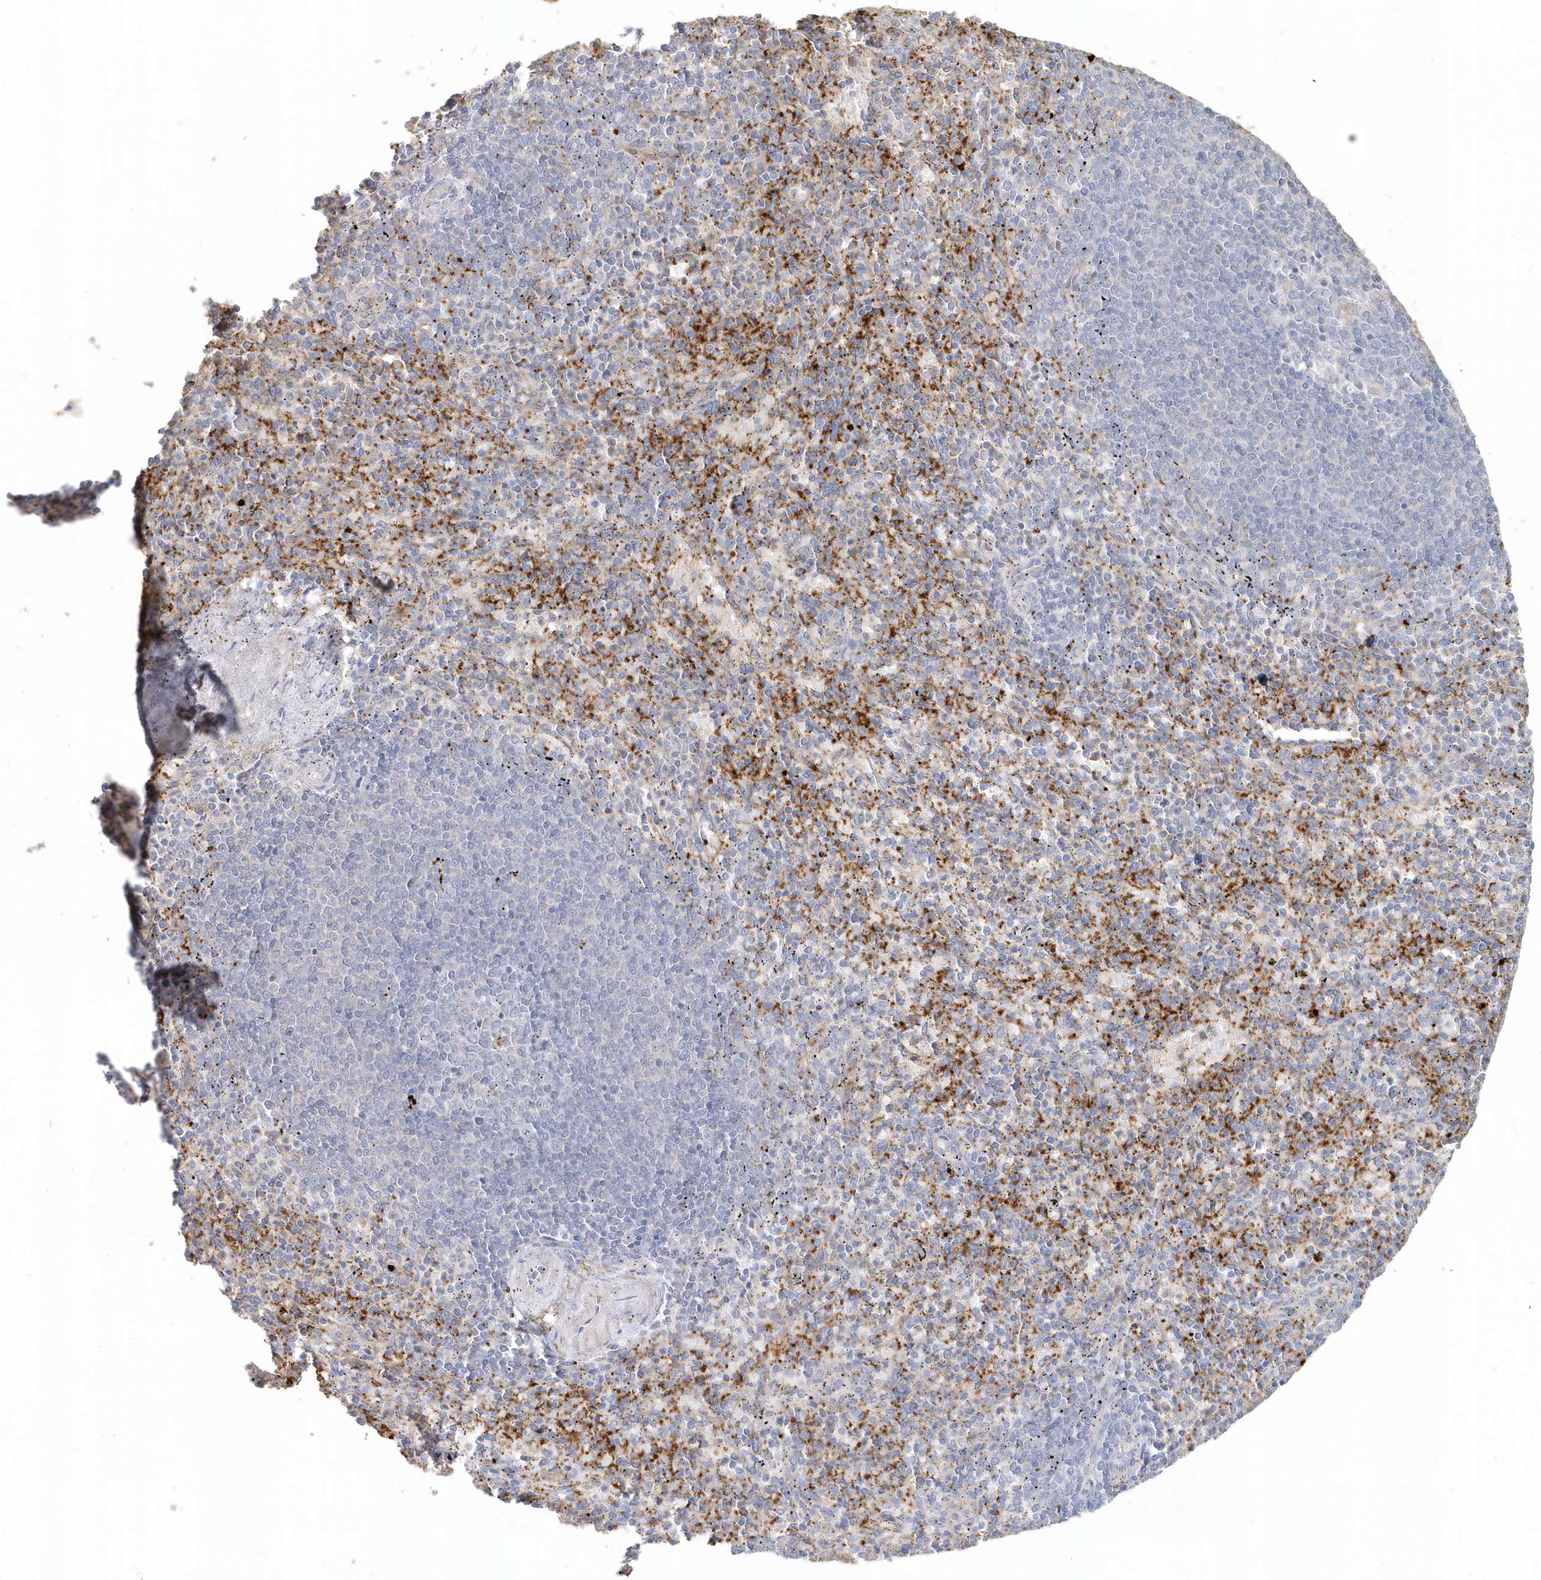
{"staining": {"intensity": "negative", "quantity": "none", "location": "none"}, "tissue": "spleen", "cell_type": "Cells in red pulp", "image_type": "normal", "snomed": [{"axis": "morphology", "description": "Normal tissue, NOS"}, {"axis": "topography", "description": "Spleen"}], "caption": "Immunohistochemical staining of unremarkable spleen shows no significant staining in cells in red pulp. (Brightfield microscopy of DAB immunohistochemistry (IHC) at high magnification).", "gene": "MMRN1", "patient": {"sex": "female", "age": 74}}